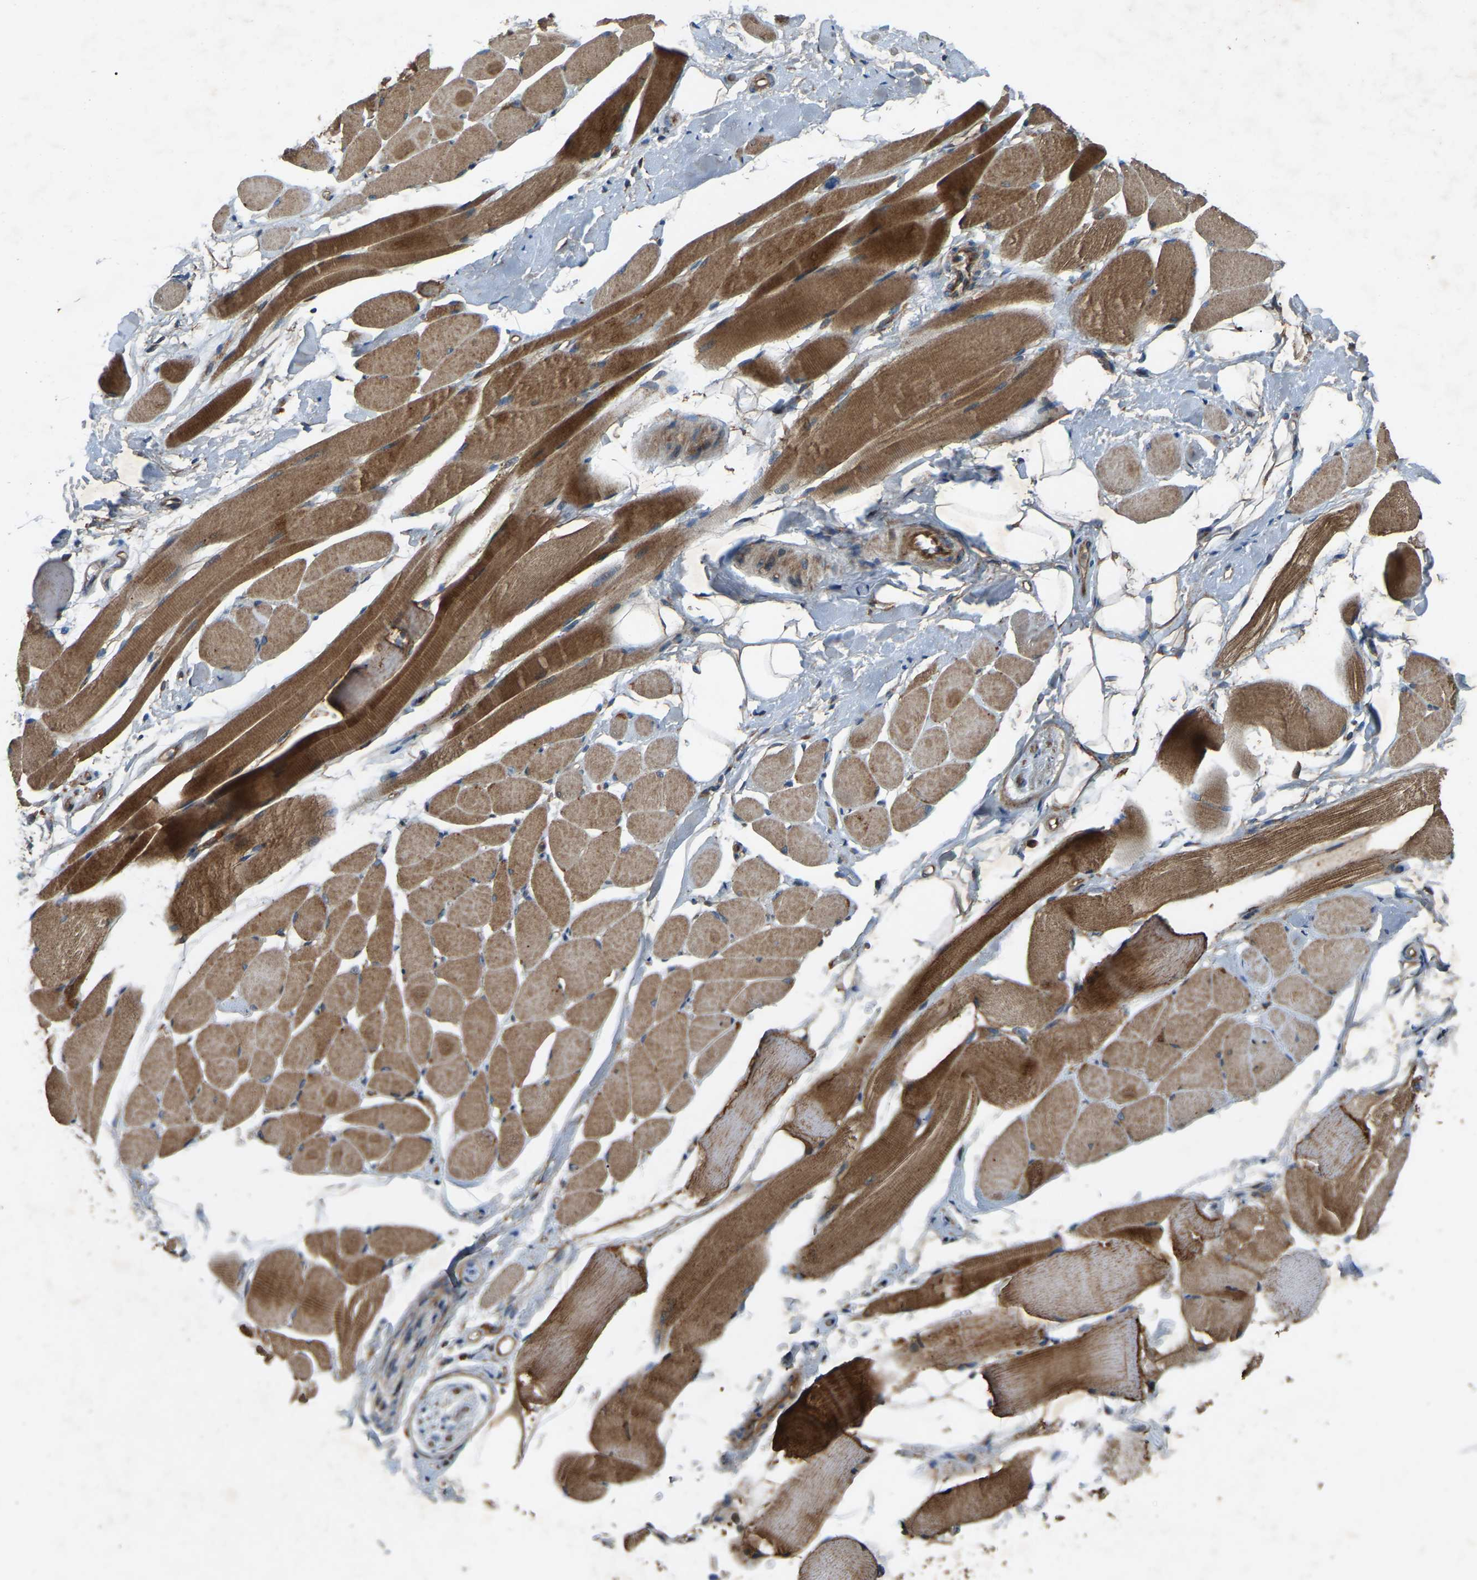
{"staining": {"intensity": "strong", "quantity": ">75%", "location": "cytoplasmic/membranous"}, "tissue": "skeletal muscle", "cell_type": "Myocytes", "image_type": "normal", "snomed": [{"axis": "morphology", "description": "Normal tissue, NOS"}, {"axis": "topography", "description": "Skeletal muscle"}, {"axis": "topography", "description": "Peripheral nerve tissue"}], "caption": "High-magnification brightfield microscopy of normal skeletal muscle stained with DAB (brown) and counterstained with hematoxylin (blue). myocytes exhibit strong cytoplasmic/membranous staining is identified in approximately>75% of cells.", "gene": "SAMD9L", "patient": {"sex": "female", "age": 84}}